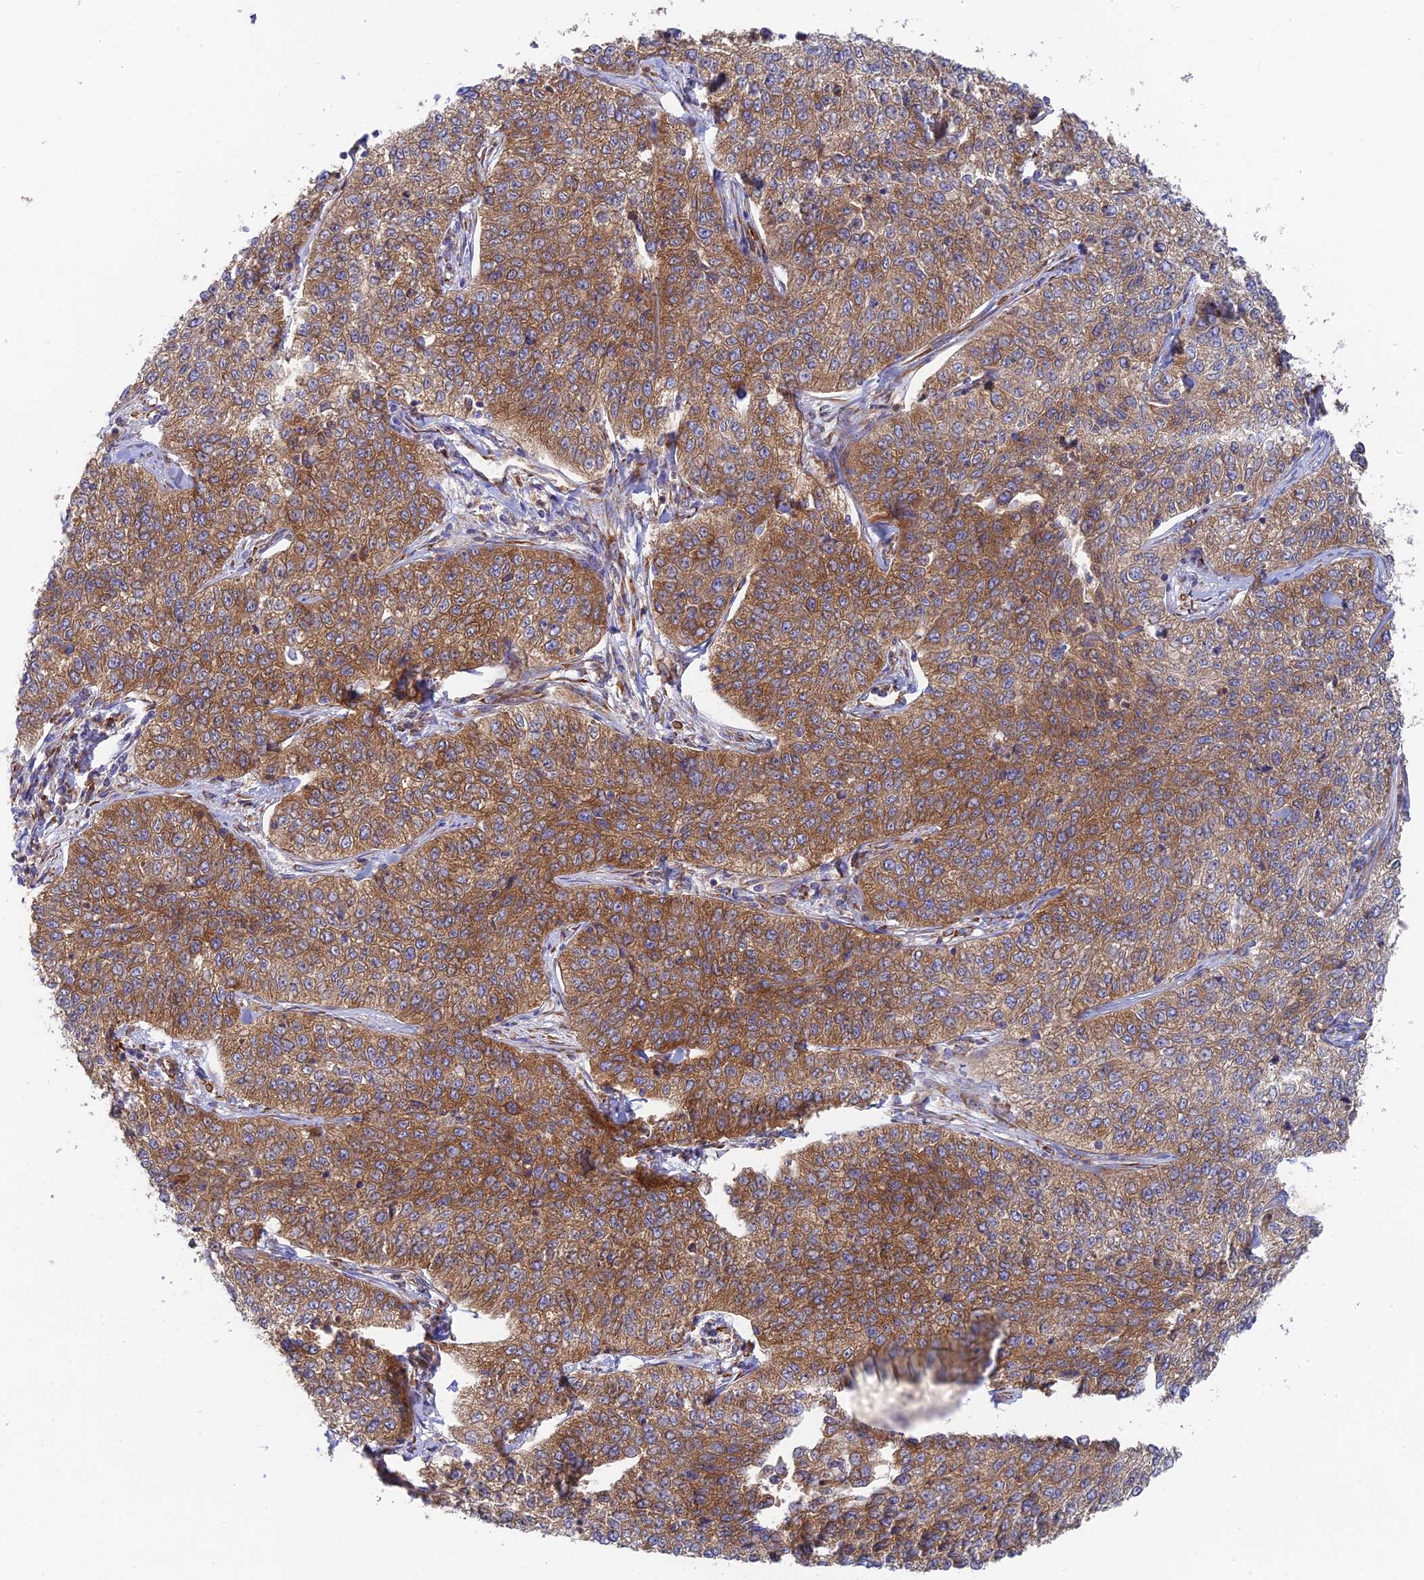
{"staining": {"intensity": "moderate", "quantity": ">75%", "location": "cytoplasmic/membranous"}, "tissue": "cervical cancer", "cell_type": "Tumor cells", "image_type": "cancer", "snomed": [{"axis": "morphology", "description": "Squamous cell carcinoma, NOS"}, {"axis": "topography", "description": "Cervix"}], "caption": "Tumor cells show moderate cytoplasmic/membranous positivity in about >75% of cells in cervical squamous cell carcinoma.", "gene": "CCDC69", "patient": {"sex": "female", "age": 35}}